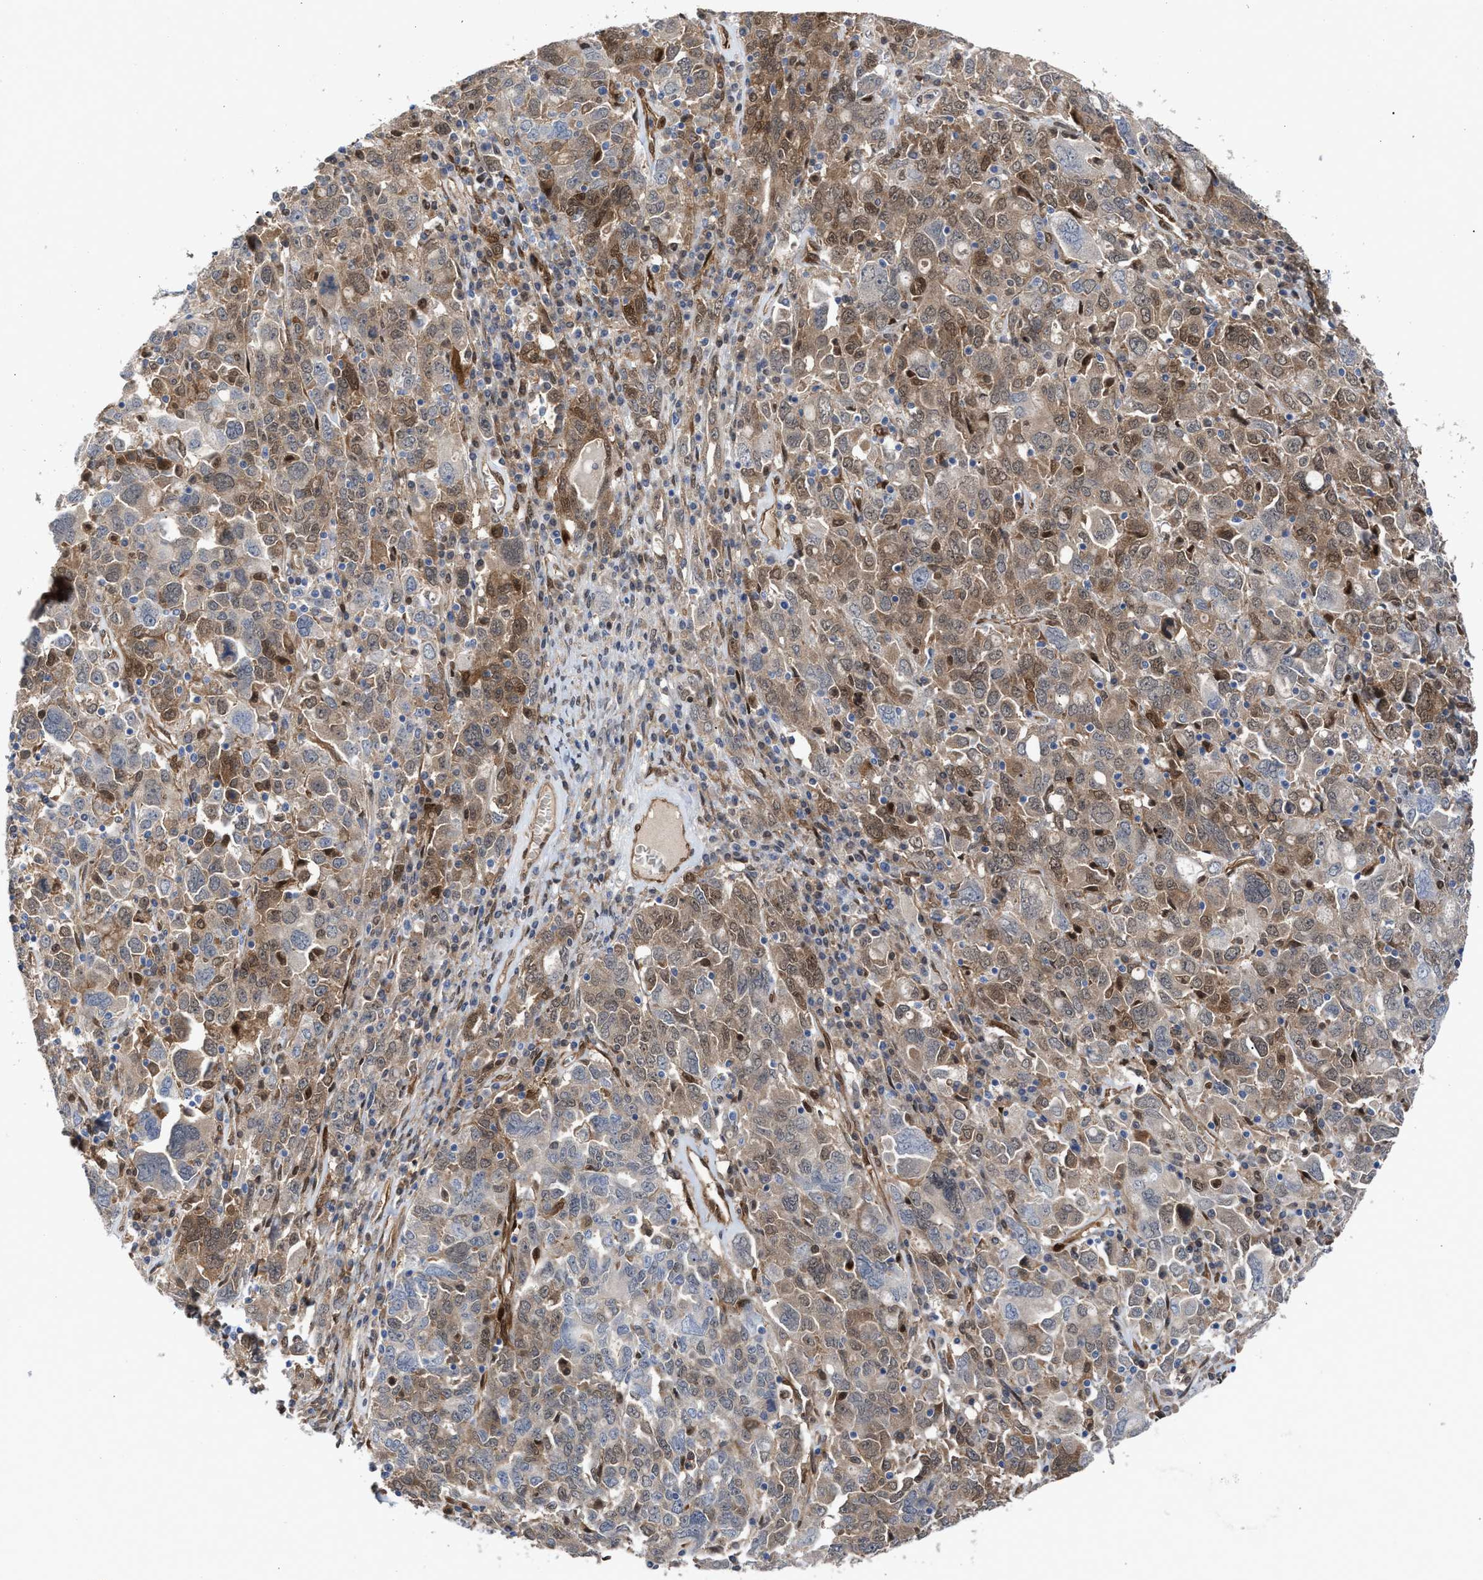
{"staining": {"intensity": "moderate", "quantity": ">75%", "location": "cytoplasmic/membranous,nuclear"}, "tissue": "ovarian cancer", "cell_type": "Tumor cells", "image_type": "cancer", "snomed": [{"axis": "morphology", "description": "Carcinoma, endometroid"}, {"axis": "topography", "description": "Ovary"}], "caption": "Human endometroid carcinoma (ovarian) stained with a protein marker shows moderate staining in tumor cells.", "gene": "TP53I3", "patient": {"sex": "female", "age": 62}}